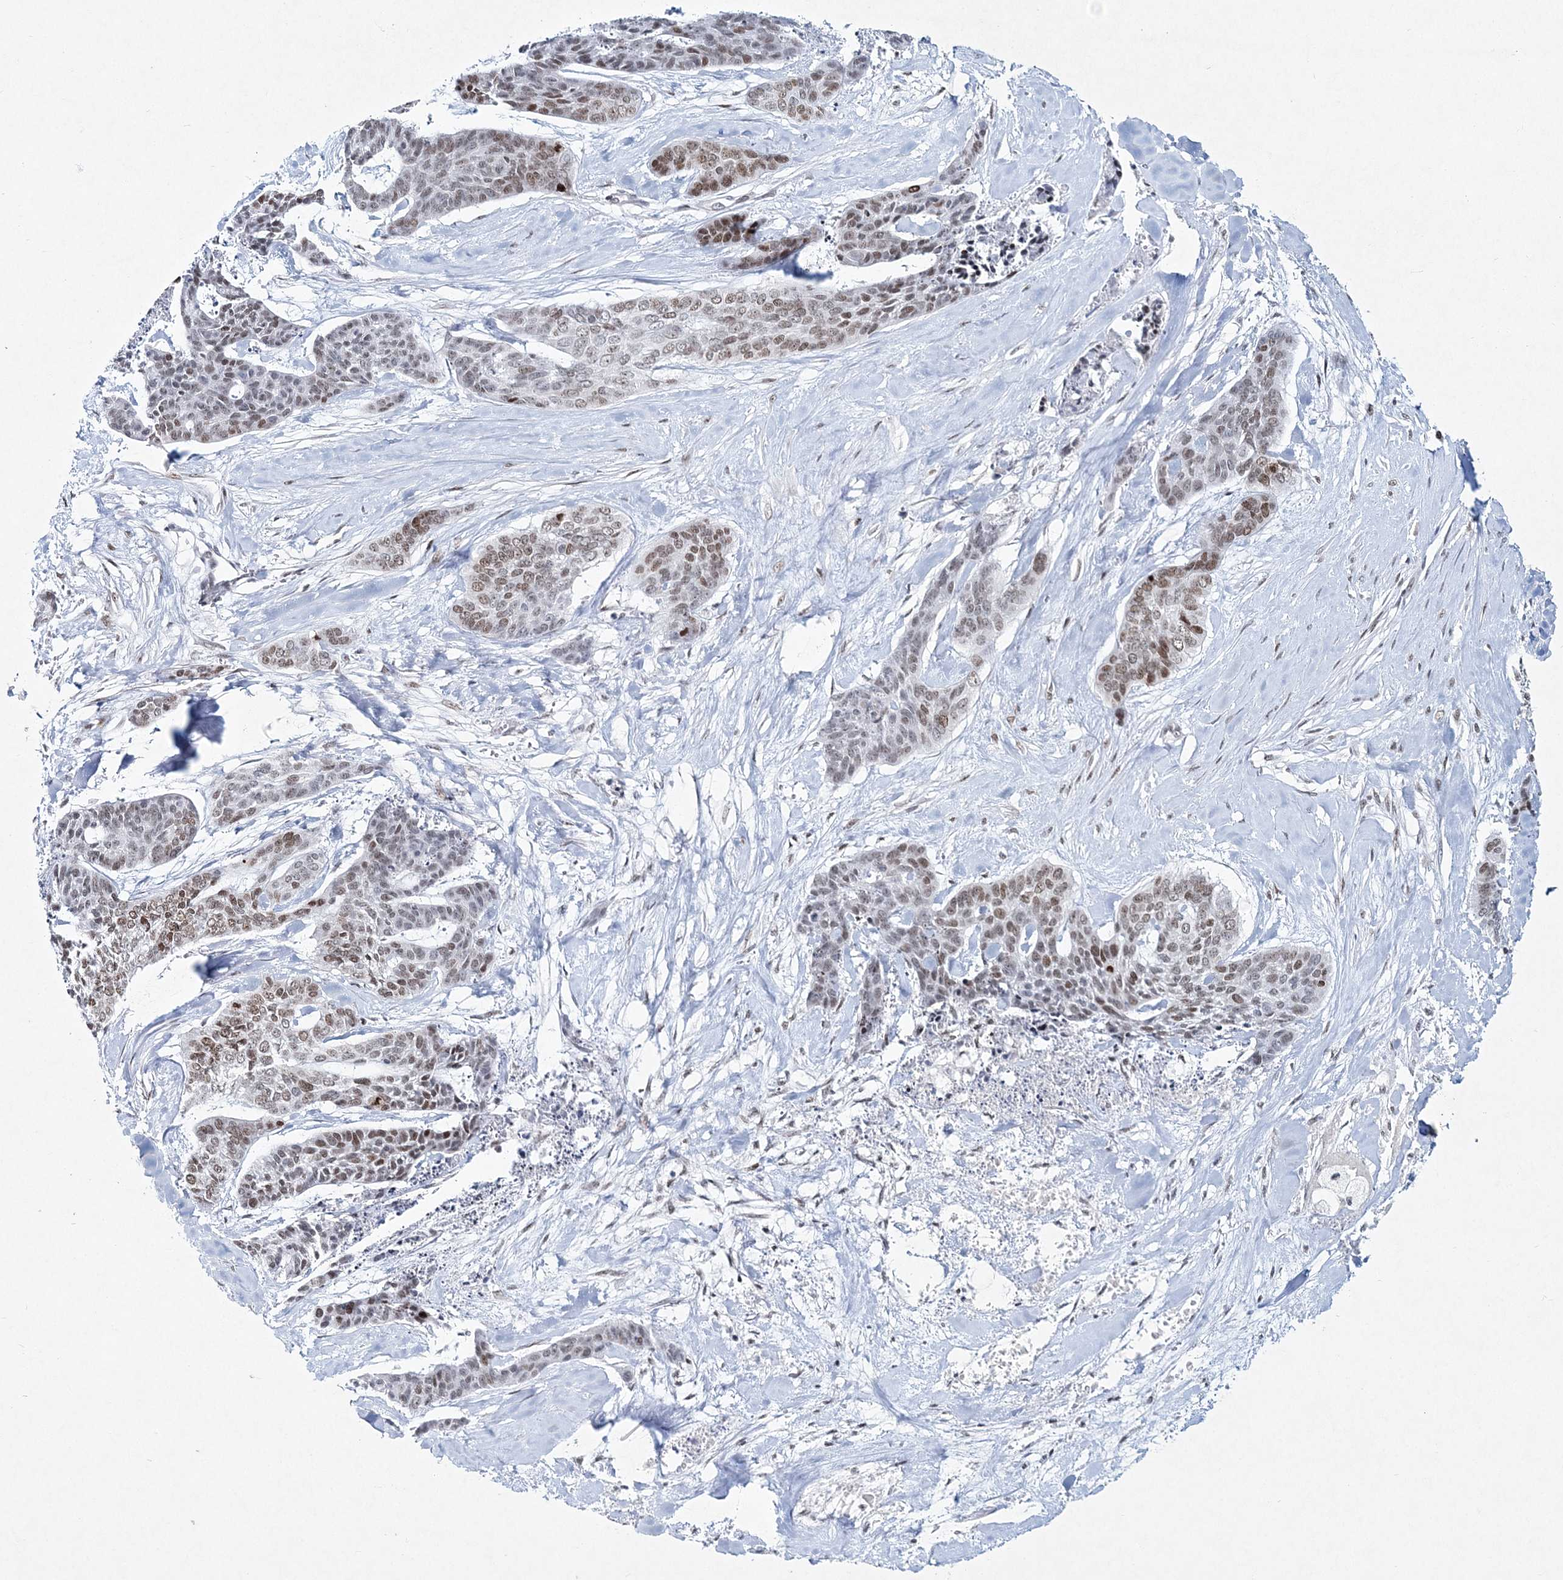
{"staining": {"intensity": "moderate", "quantity": "25%-75%", "location": "nuclear"}, "tissue": "skin cancer", "cell_type": "Tumor cells", "image_type": "cancer", "snomed": [{"axis": "morphology", "description": "Basal cell carcinoma"}, {"axis": "topography", "description": "Skin"}], "caption": "Immunohistochemical staining of human skin cancer shows medium levels of moderate nuclear expression in about 25%-75% of tumor cells.", "gene": "LRRFIP2", "patient": {"sex": "female", "age": 64}}